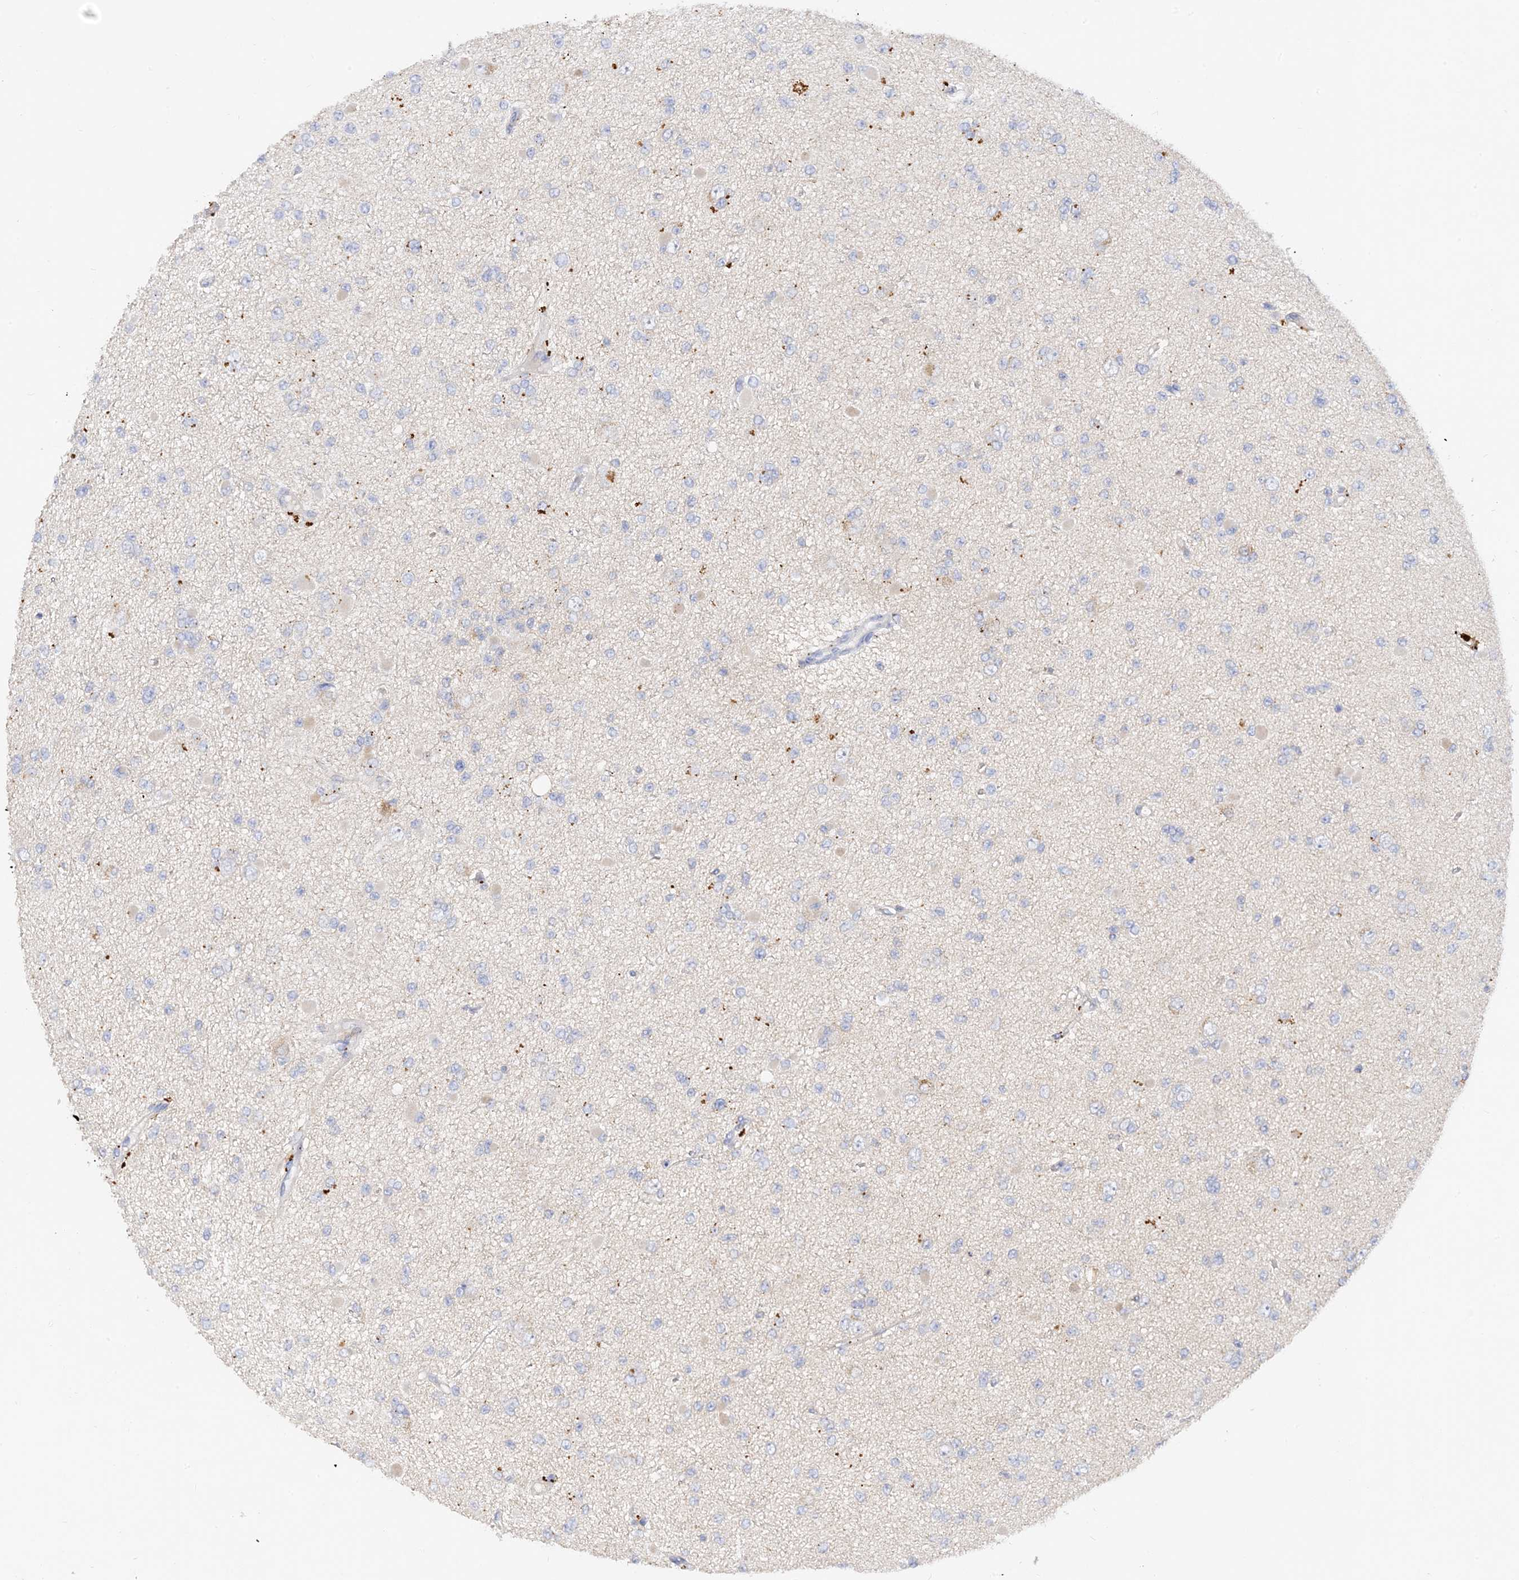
{"staining": {"intensity": "negative", "quantity": "none", "location": "none"}, "tissue": "glioma", "cell_type": "Tumor cells", "image_type": "cancer", "snomed": [{"axis": "morphology", "description": "Glioma, malignant, Low grade"}, {"axis": "topography", "description": "Brain"}], "caption": "High power microscopy histopathology image of an IHC photomicrograph of glioma, revealing no significant staining in tumor cells.", "gene": "ARV1", "patient": {"sex": "female", "age": 22}}